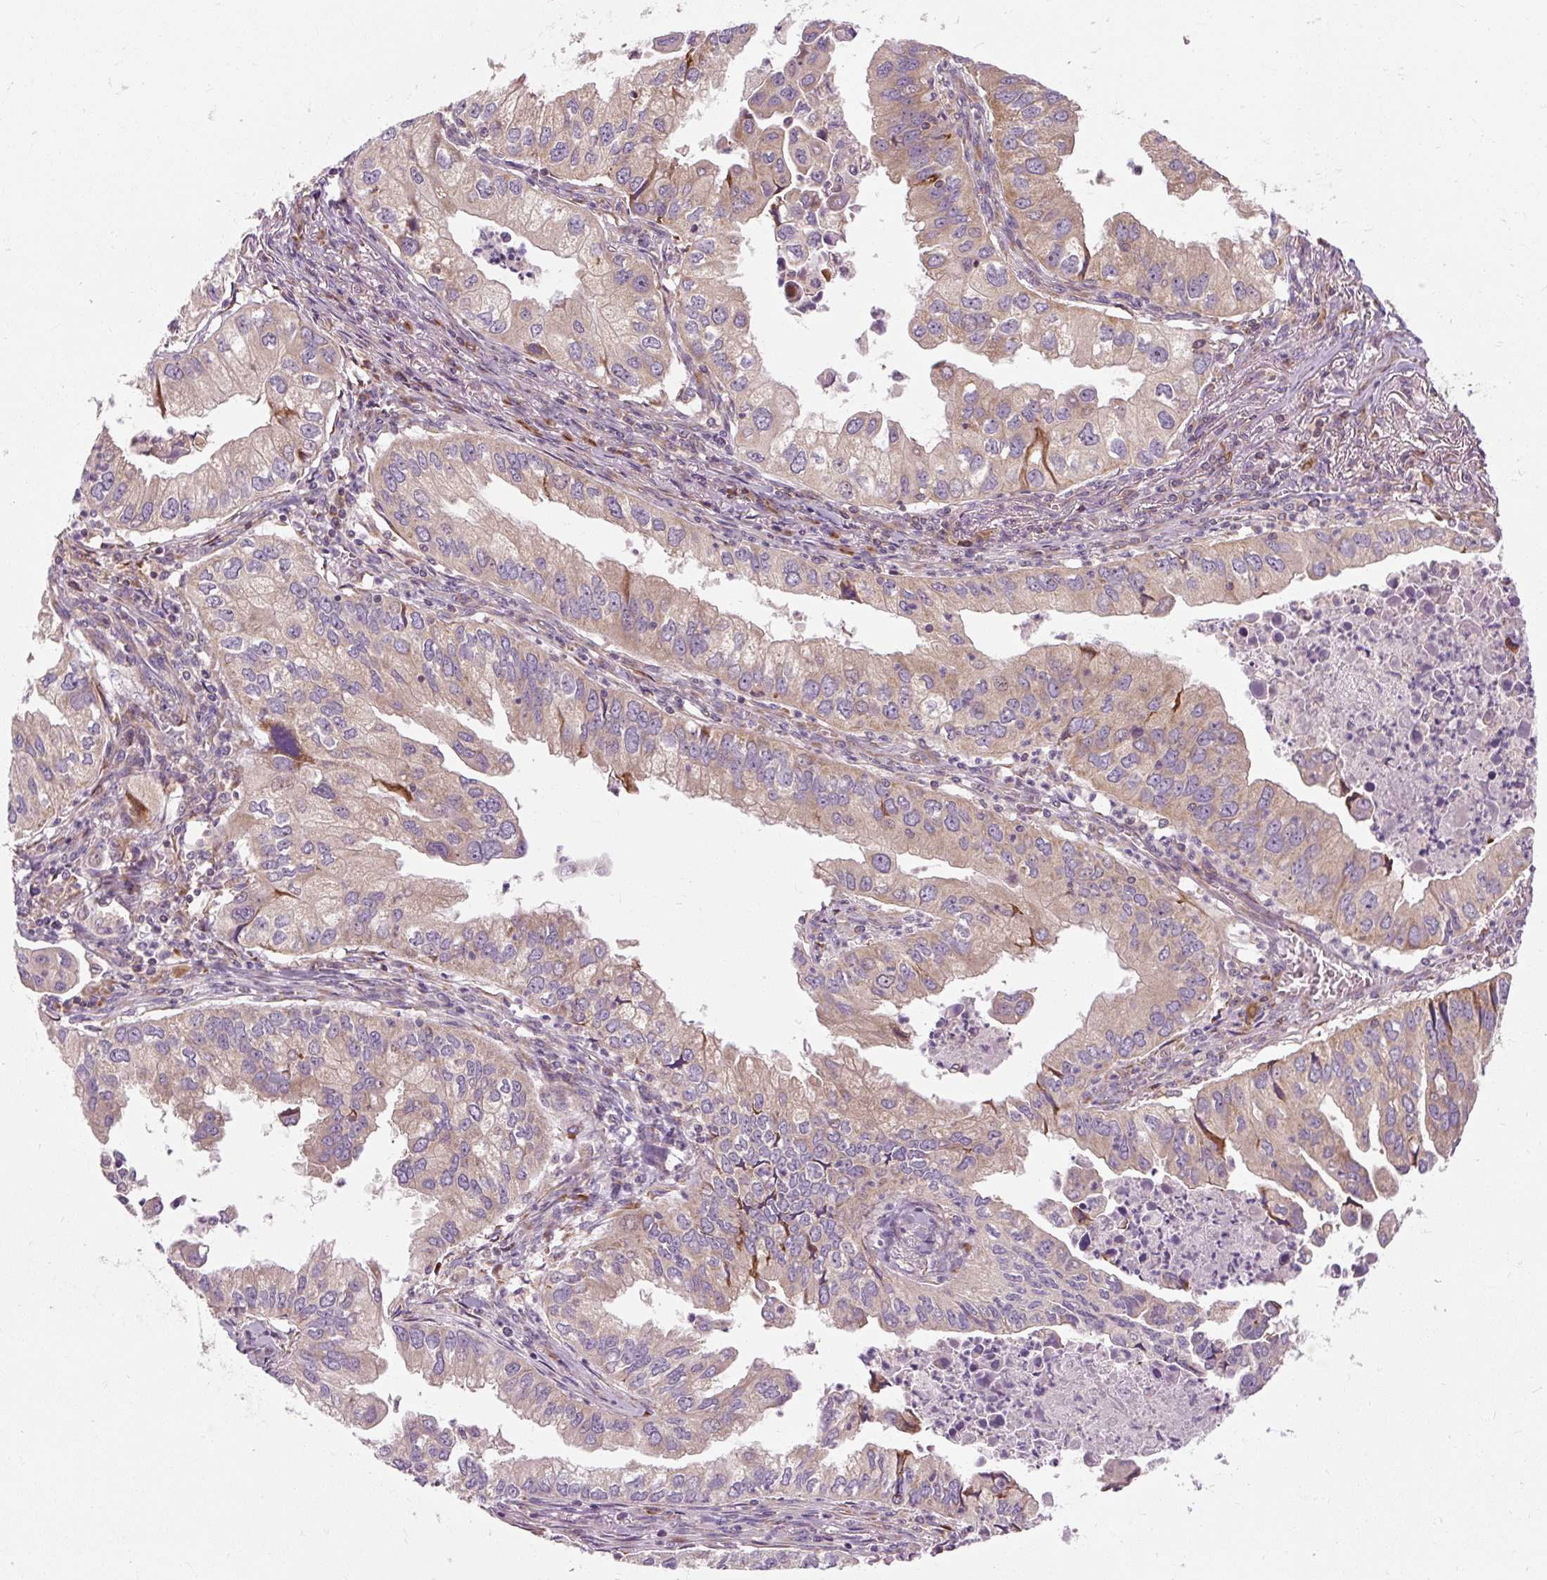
{"staining": {"intensity": "weak", "quantity": "25%-75%", "location": "cytoplasmic/membranous"}, "tissue": "lung cancer", "cell_type": "Tumor cells", "image_type": "cancer", "snomed": [{"axis": "morphology", "description": "Adenocarcinoma, NOS"}, {"axis": "topography", "description": "Lung"}], "caption": "An image of human adenocarcinoma (lung) stained for a protein exhibits weak cytoplasmic/membranous brown staining in tumor cells.", "gene": "PRSS48", "patient": {"sex": "male", "age": 48}}